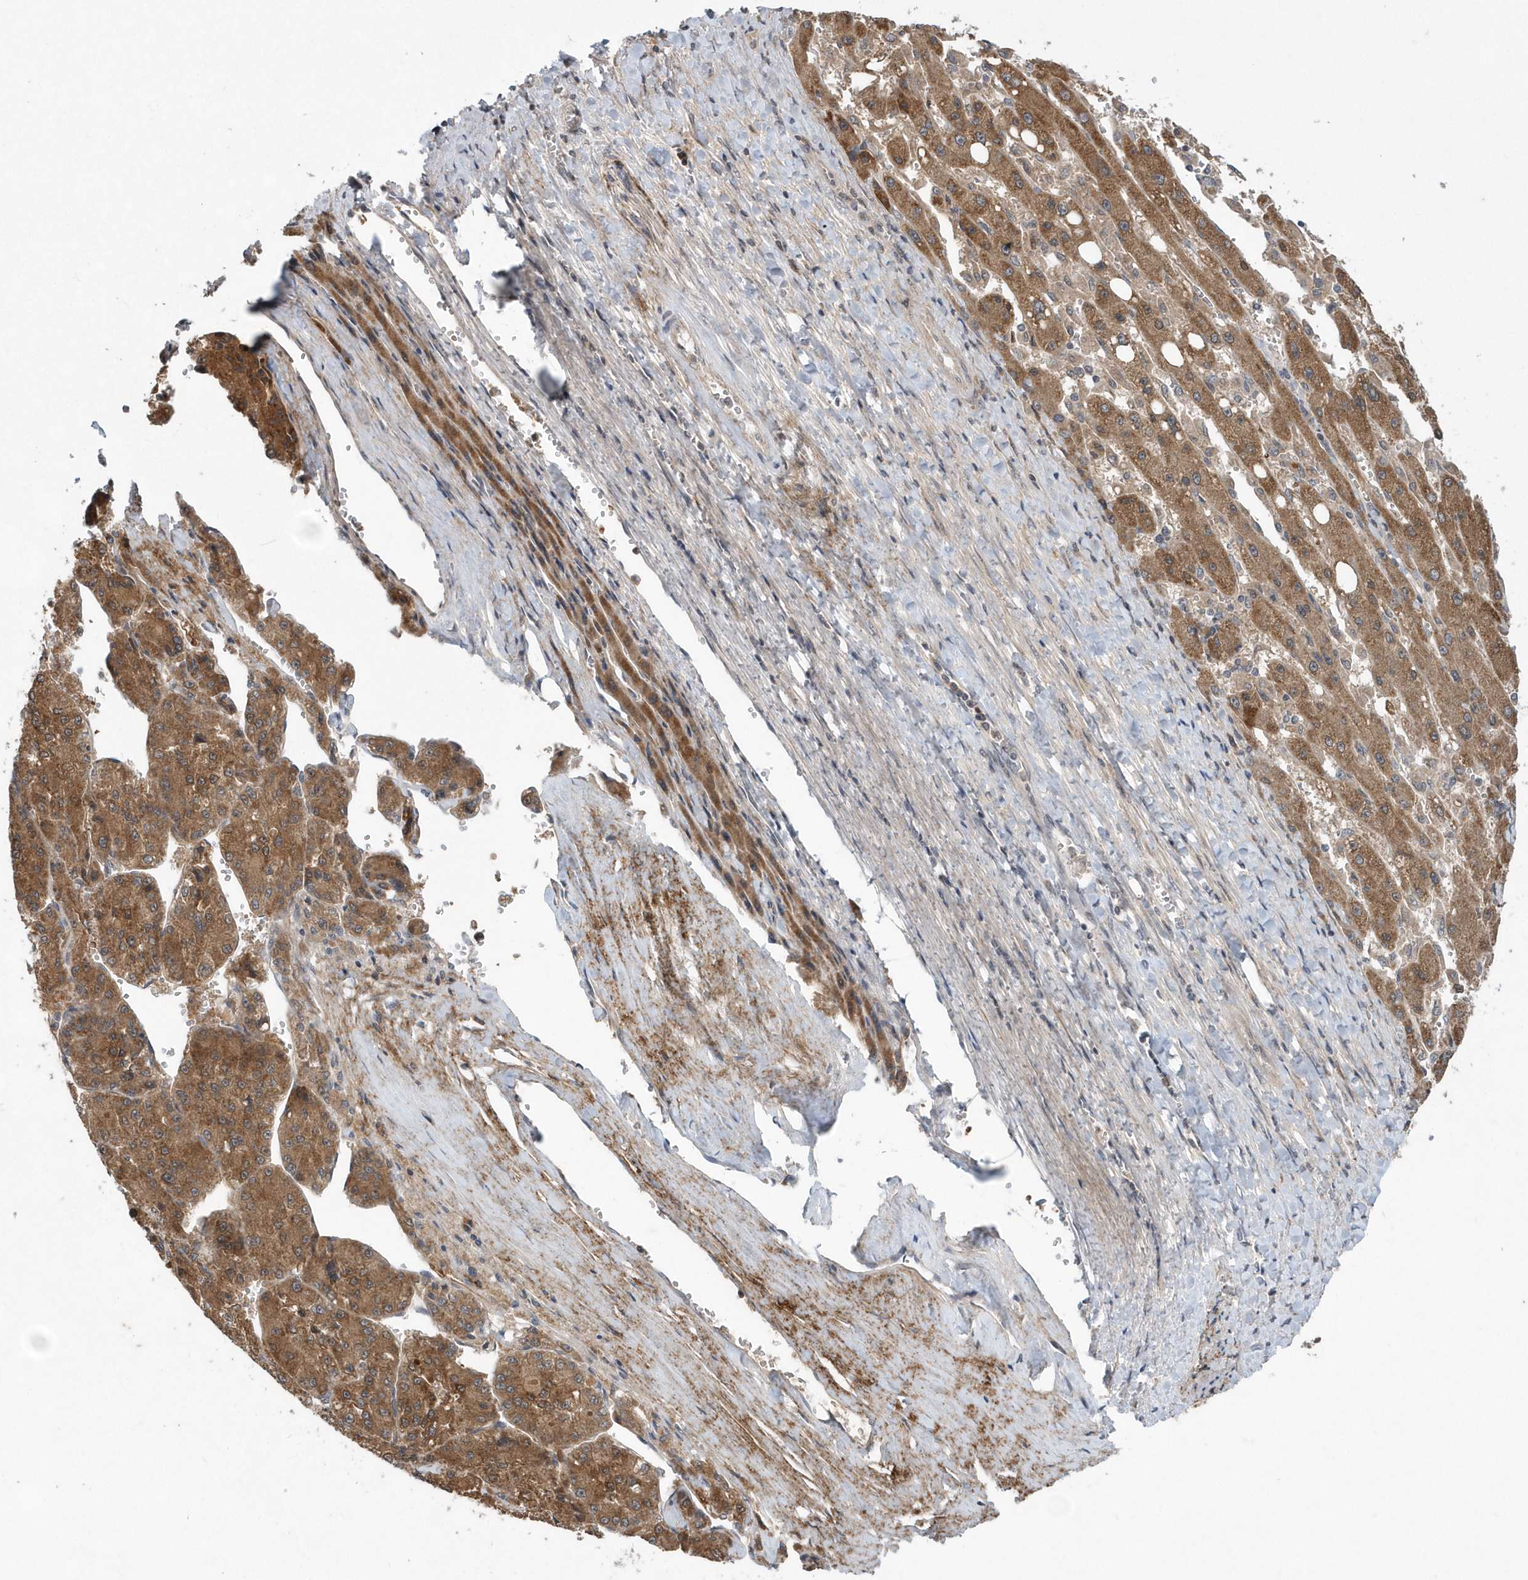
{"staining": {"intensity": "strong", "quantity": ">75%", "location": "cytoplasmic/membranous"}, "tissue": "liver cancer", "cell_type": "Tumor cells", "image_type": "cancer", "snomed": [{"axis": "morphology", "description": "Carcinoma, Hepatocellular, NOS"}, {"axis": "topography", "description": "Liver"}], "caption": "High-power microscopy captured an immunohistochemistry (IHC) micrograph of liver cancer, revealing strong cytoplasmic/membranous expression in approximately >75% of tumor cells.", "gene": "HMGCS1", "patient": {"sex": "female", "age": 73}}